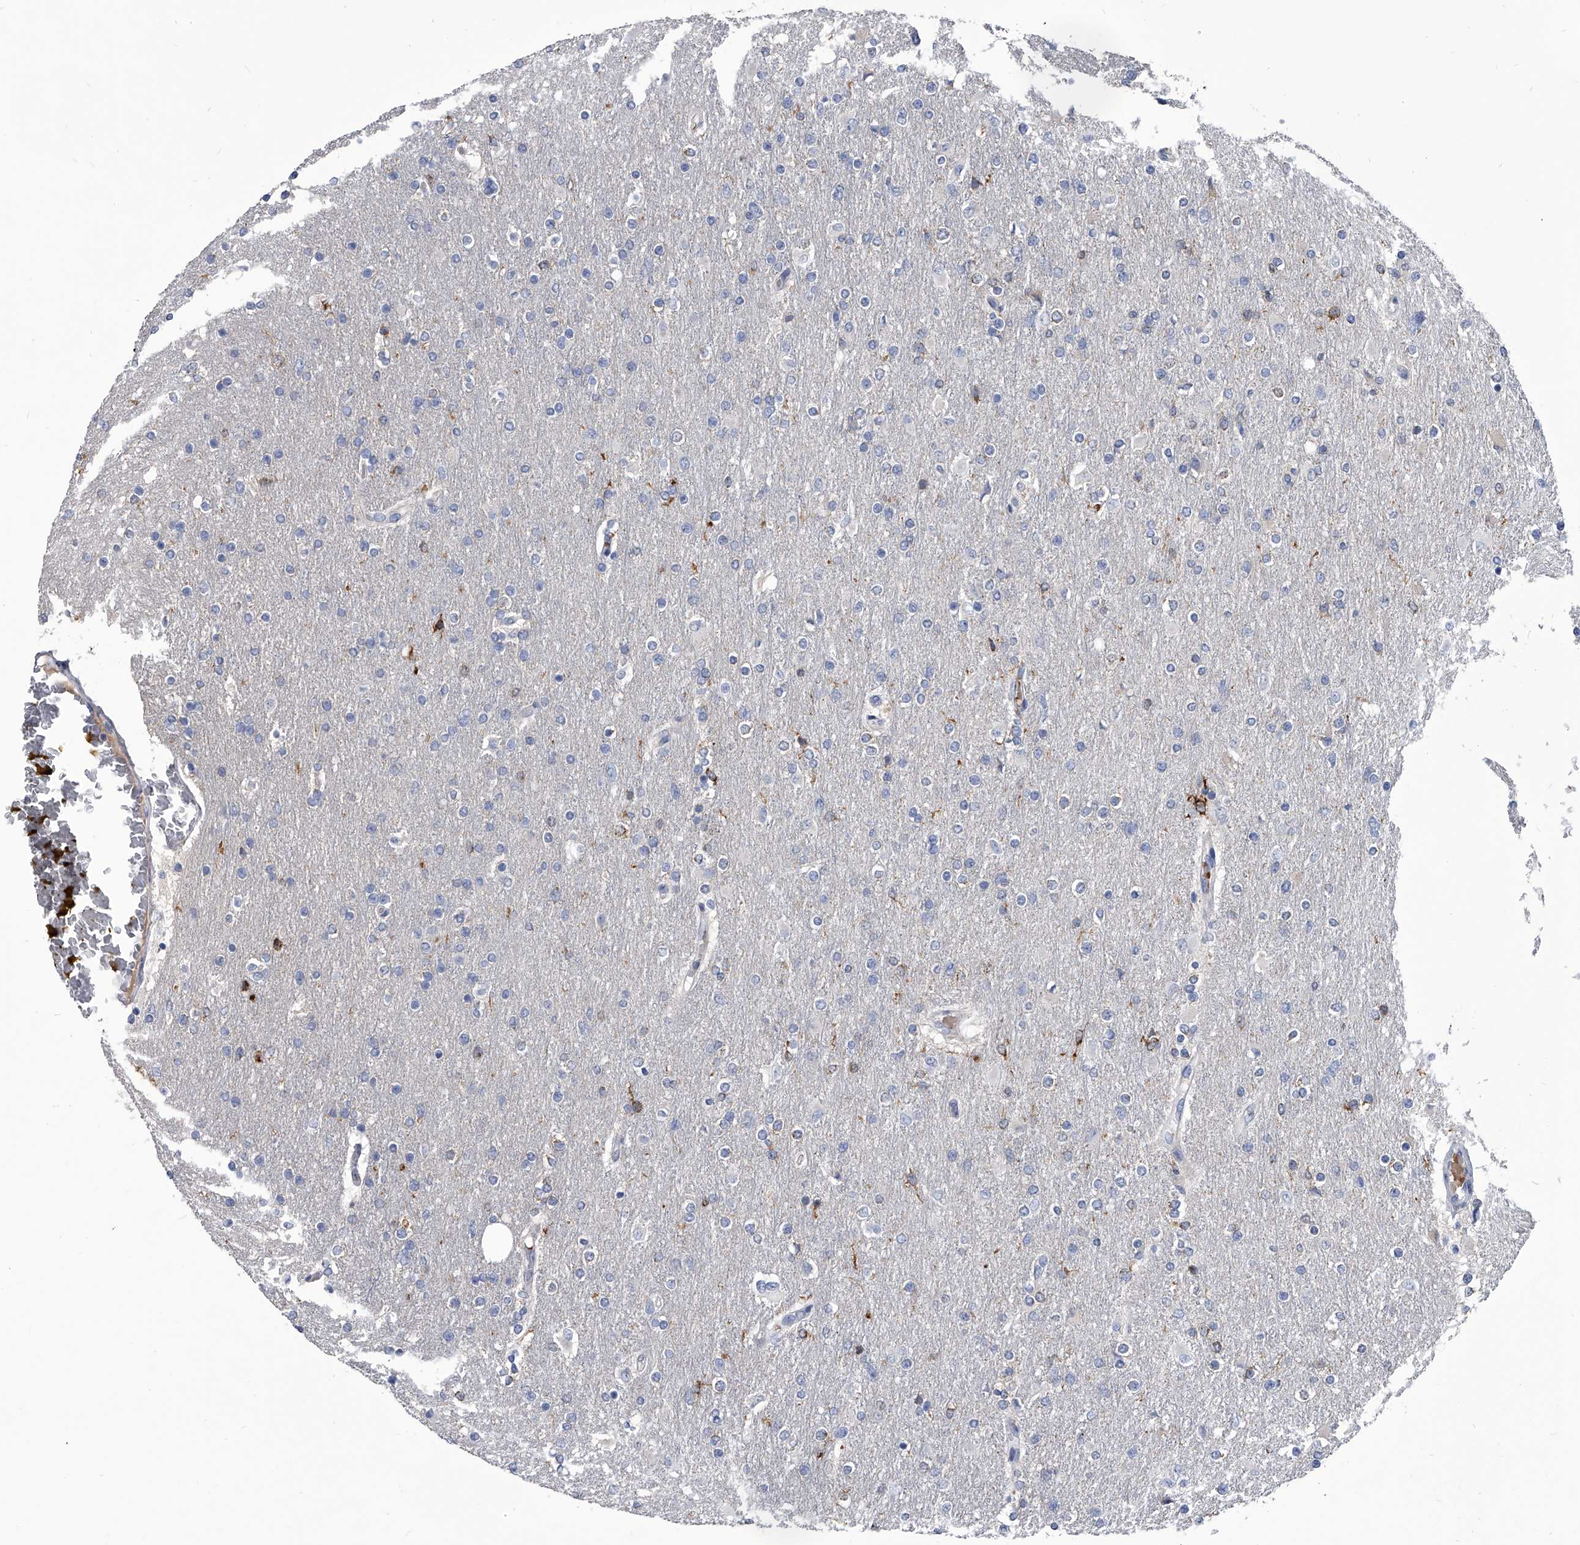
{"staining": {"intensity": "negative", "quantity": "none", "location": "none"}, "tissue": "glioma", "cell_type": "Tumor cells", "image_type": "cancer", "snomed": [{"axis": "morphology", "description": "Glioma, malignant, High grade"}, {"axis": "topography", "description": "Cerebral cortex"}], "caption": "IHC micrograph of human malignant high-grade glioma stained for a protein (brown), which reveals no expression in tumor cells.", "gene": "SPP1", "patient": {"sex": "female", "age": 36}}